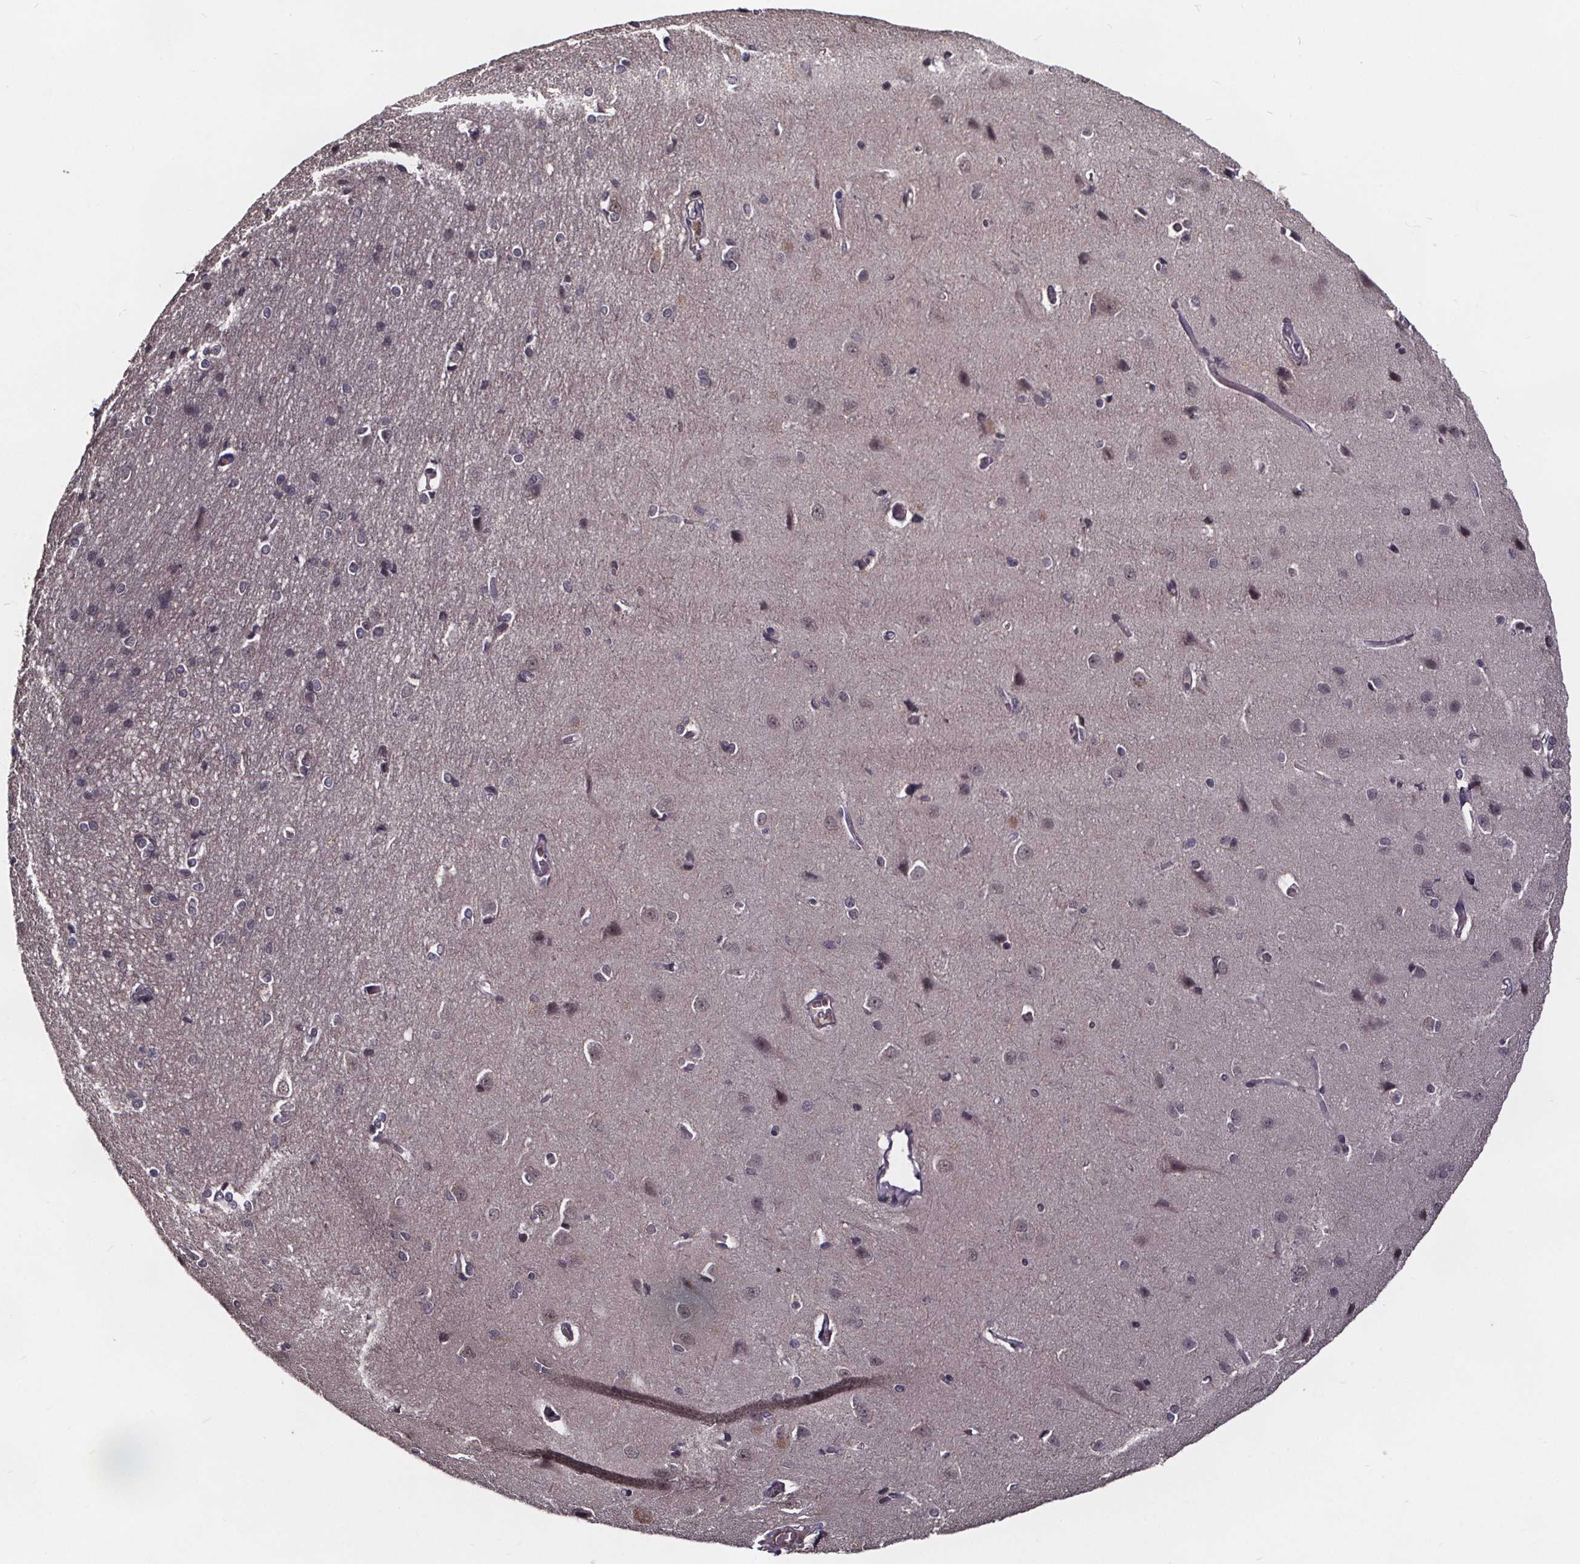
{"staining": {"intensity": "negative", "quantity": "none", "location": "none"}, "tissue": "cerebral cortex", "cell_type": "Endothelial cells", "image_type": "normal", "snomed": [{"axis": "morphology", "description": "Normal tissue, NOS"}, {"axis": "topography", "description": "Cerebral cortex"}], "caption": "Immunohistochemistry micrograph of unremarkable cerebral cortex: human cerebral cortex stained with DAB exhibits no significant protein staining in endothelial cells.", "gene": "SMIM1", "patient": {"sex": "male", "age": 37}}